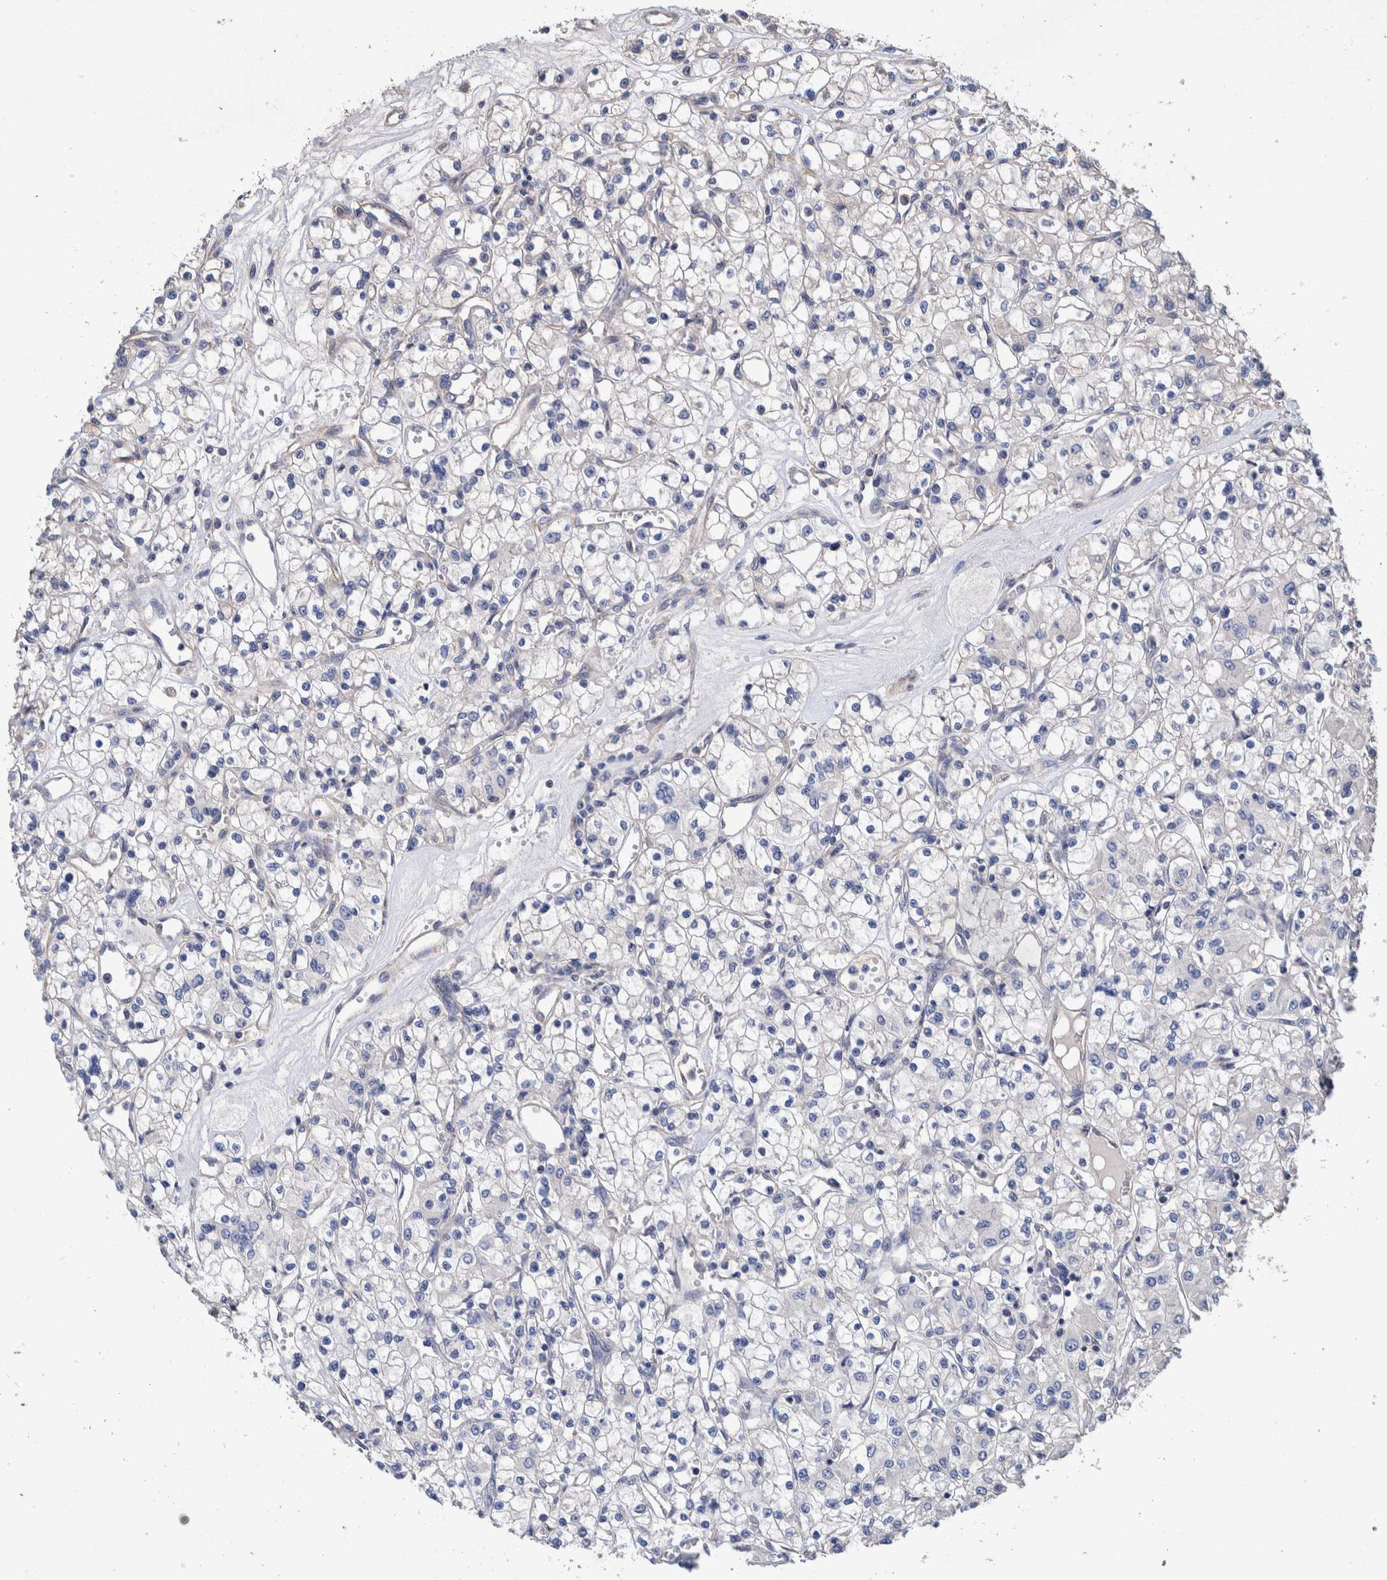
{"staining": {"intensity": "negative", "quantity": "none", "location": "none"}, "tissue": "renal cancer", "cell_type": "Tumor cells", "image_type": "cancer", "snomed": [{"axis": "morphology", "description": "Adenocarcinoma, NOS"}, {"axis": "topography", "description": "Kidney"}], "caption": "Human renal adenocarcinoma stained for a protein using IHC reveals no staining in tumor cells.", "gene": "SLC45A4", "patient": {"sex": "female", "age": 59}}